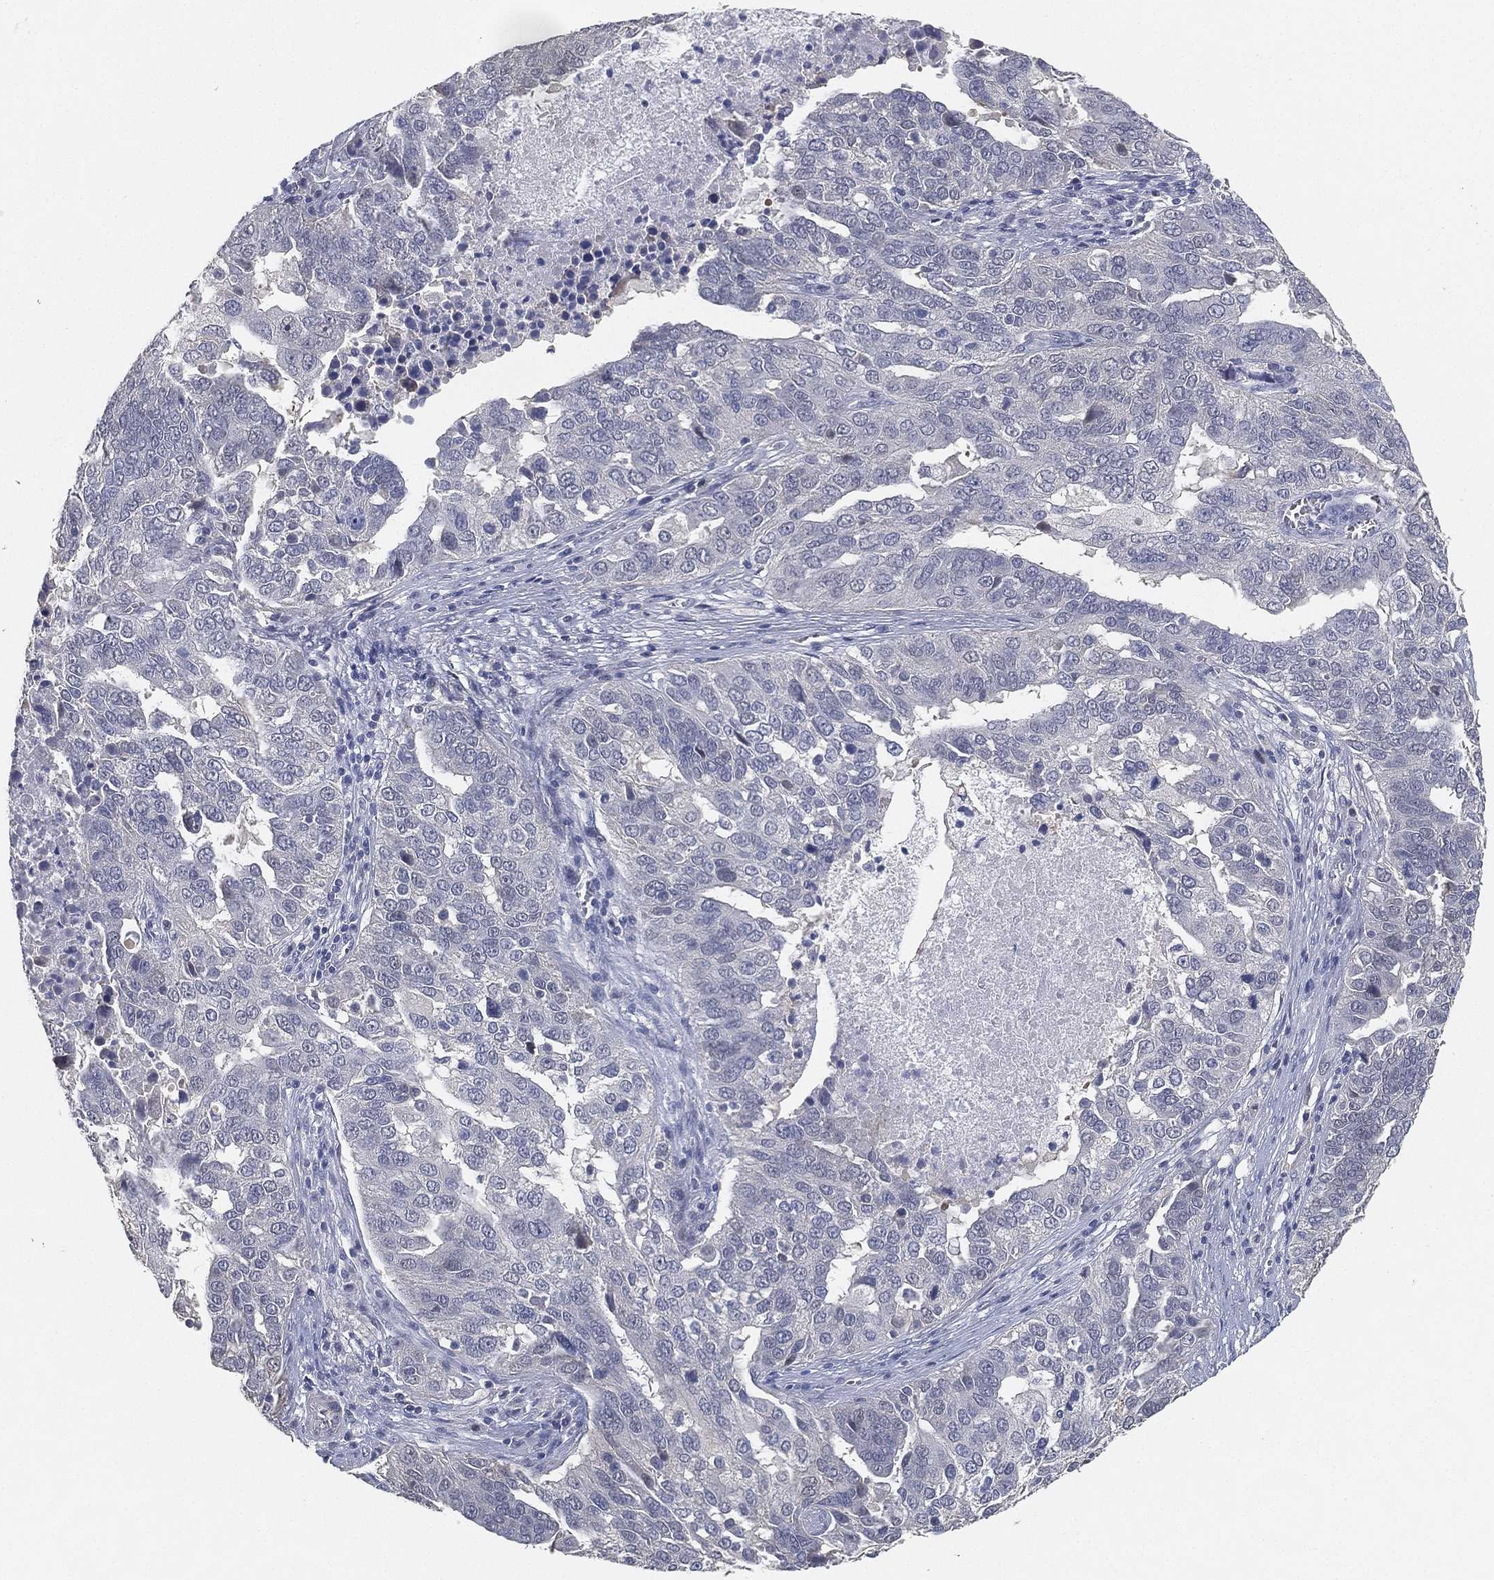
{"staining": {"intensity": "negative", "quantity": "none", "location": "none"}, "tissue": "ovarian cancer", "cell_type": "Tumor cells", "image_type": "cancer", "snomed": [{"axis": "morphology", "description": "Carcinoma, endometroid"}, {"axis": "topography", "description": "Soft tissue"}, {"axis": "topography", "description": "Ovary"}], "caption": "Human ovarian endometroid carcinoma stained for a protein using immunohistochemistry shows no staining in tumor cells.", "gene": "GPR61", "patient": {"sex": "female", "age": 52}}